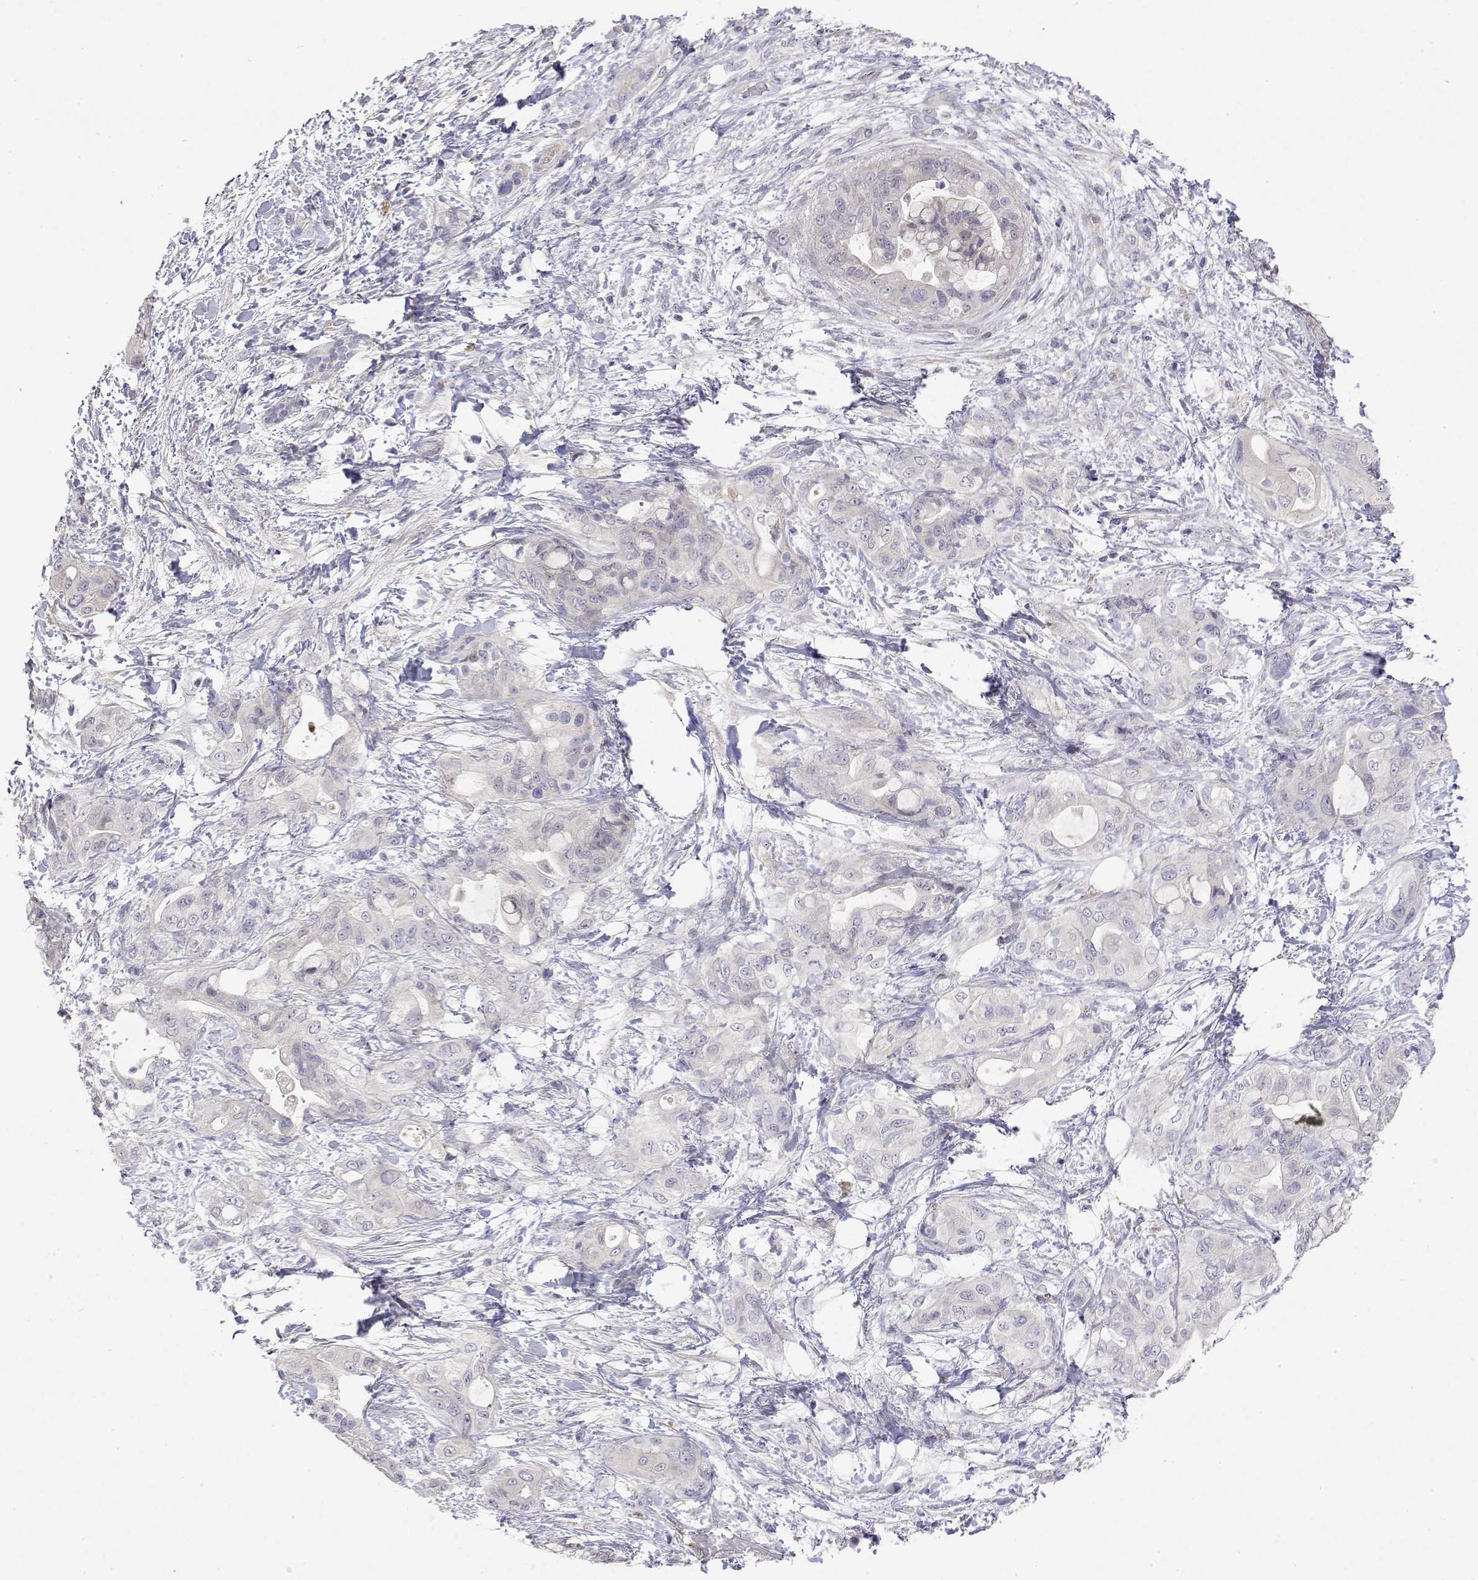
{"staining": {"intensity": "negative", "quantity": "none", "location": "none"}, "tissue": "pancreatic cancer", "cell_type": "Tumor cells", "image_type": "cancer", "snomed": [{"axis": "morphology", "description": "Adenocarcinoma, NOS"}, {"axis": "topography", "description": "Pancreas"}], "caption": "An immunohistochemistry (IHC) micrograph of pancreatic adenocarcinoma is shown. There is no staining in tumor cells of pancreatic adenocarcinoma.", "gene": "GGACT", "patient": {"sex": "male", "age": 71}}